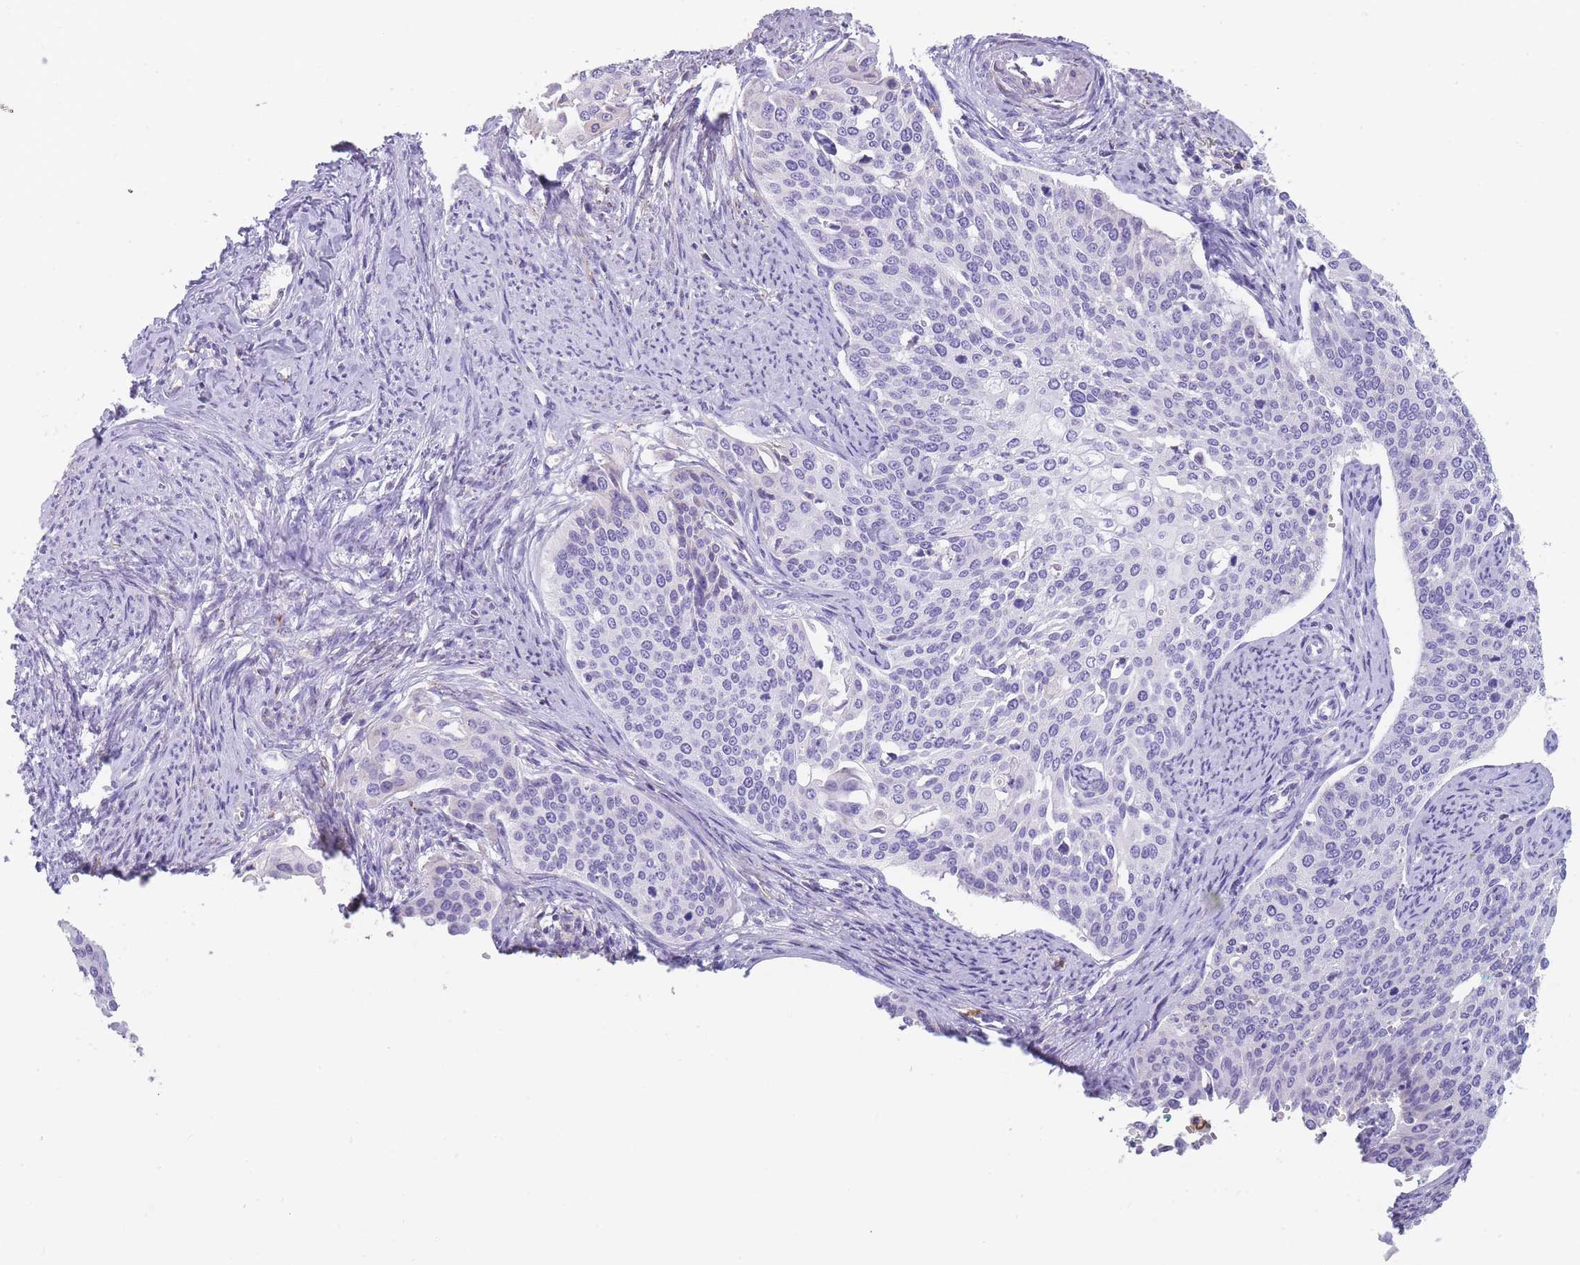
{"staining": {"intensity": "negative", "quantity": "none", "location": "none"}, "tissue": "cervical cancer", "cell_type": "Tumor cells", "image_type": "cancer", "snomed": [{"axis": "morphology", "description": "Squamous cell carcinoma, NOS"}, {"axis": "topography", "description": "Cervix"}], "caption": "DAB immunohistochemical staining of squamous cell carcinoma (cervical) reveals no significant expression in tumor cells. (DAB immunohistochemistry (IHC), high magnification).", "gene": "CR1L", "patient": {"sex": "female", "age": 44}}